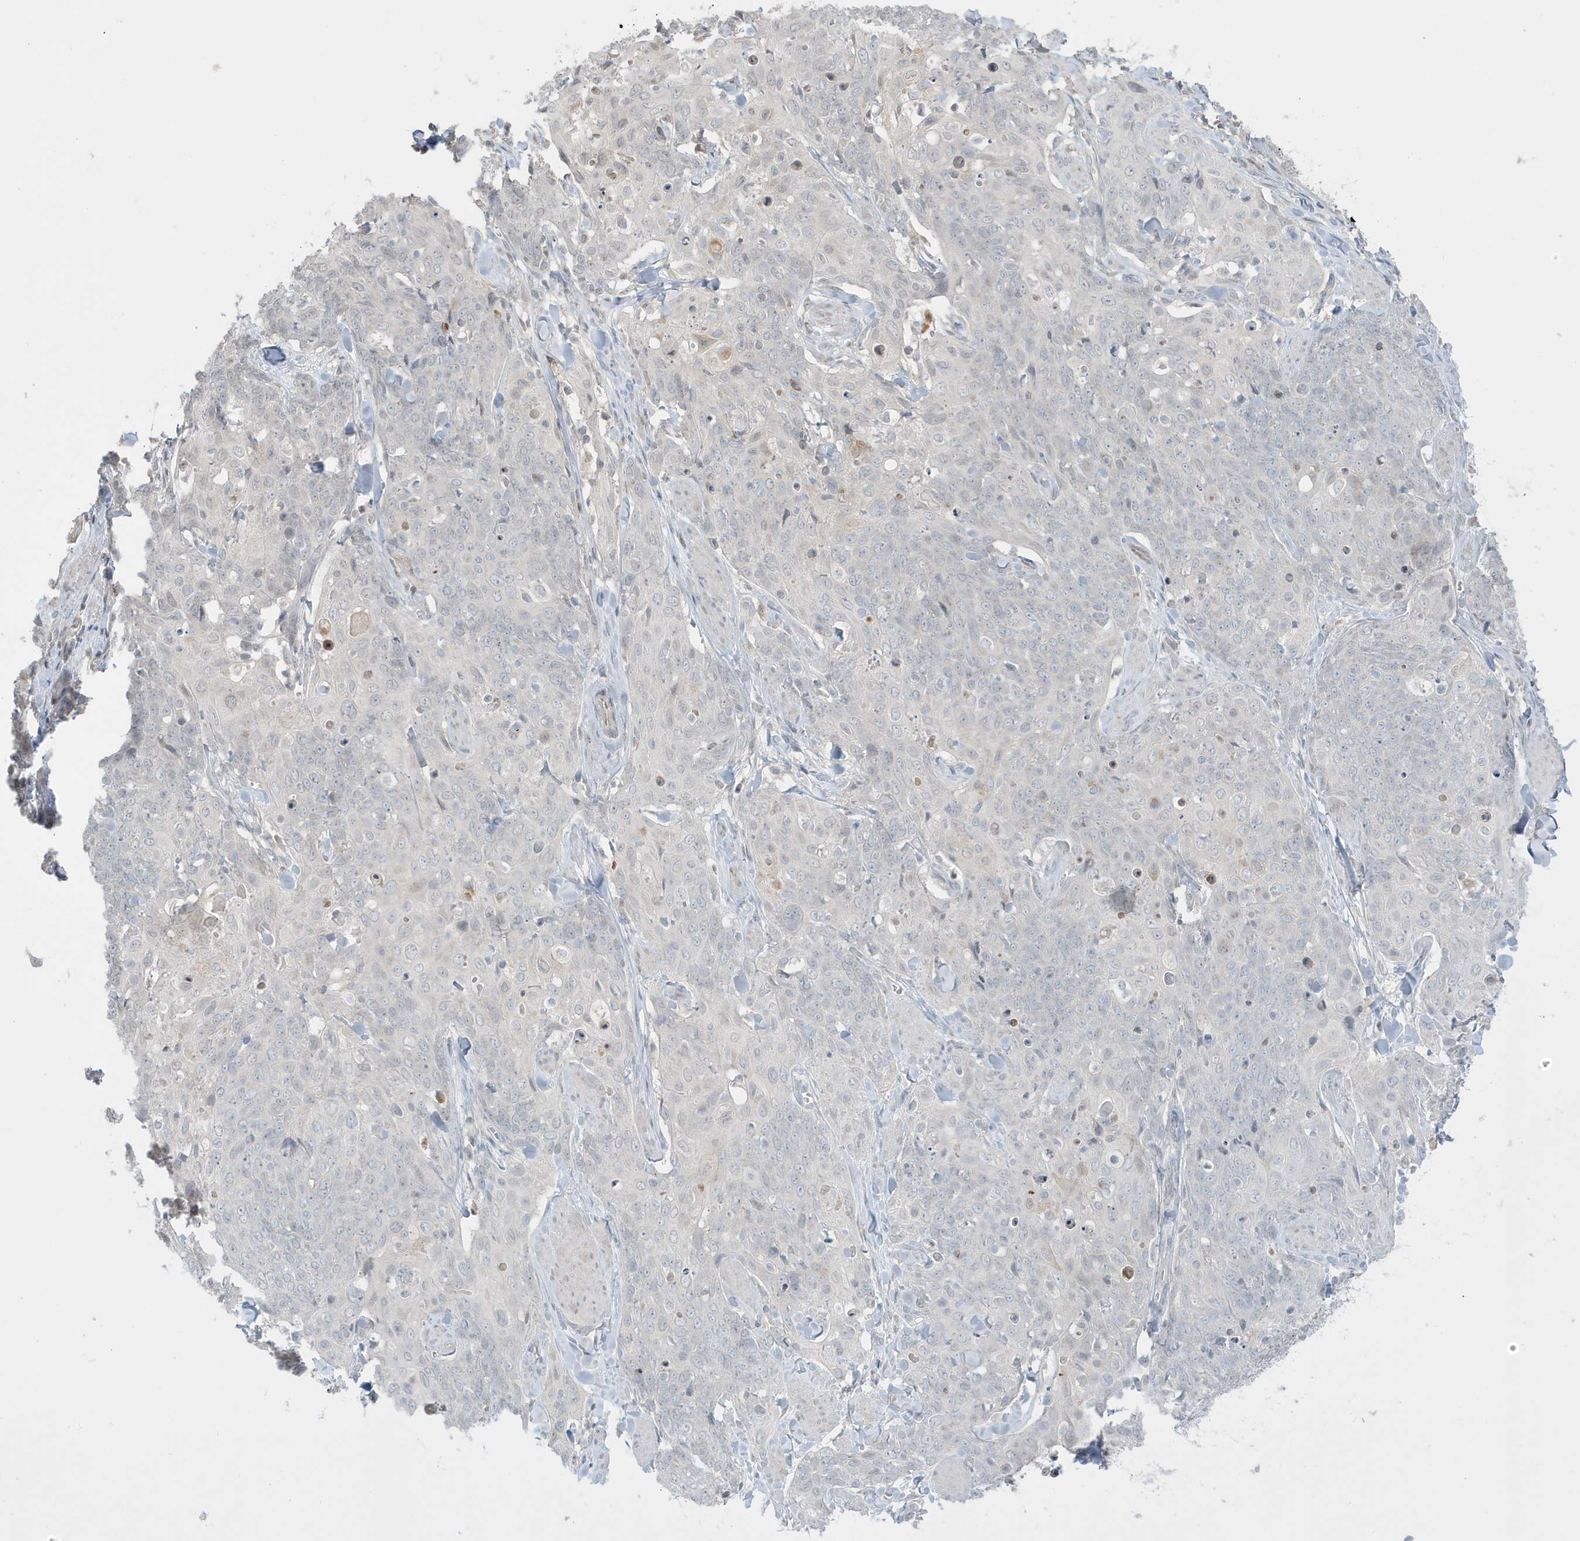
{"staining": {"intensity": "negative", "quantity": "none", "location": "none"}, "tissue": "skin cancer", "cell_type": "Tumor cells", "image_type": "cancer", "snomed": [{"axis": "morphology", "description": "Squamous cell carcinoma, NOS"}, {"axis": "topography", "description": "Skin"}, {"axis": "topography", "description": "Vulva"}], "caption": "An IHC micrograph of skin cancer (squamous cell carcinoma) is shown. There is no staining in tumor cells of skin cancer (squamous cell carcinoma).", "gene": "FNDC1", "patient": {"sex": "female", "age": 85}}